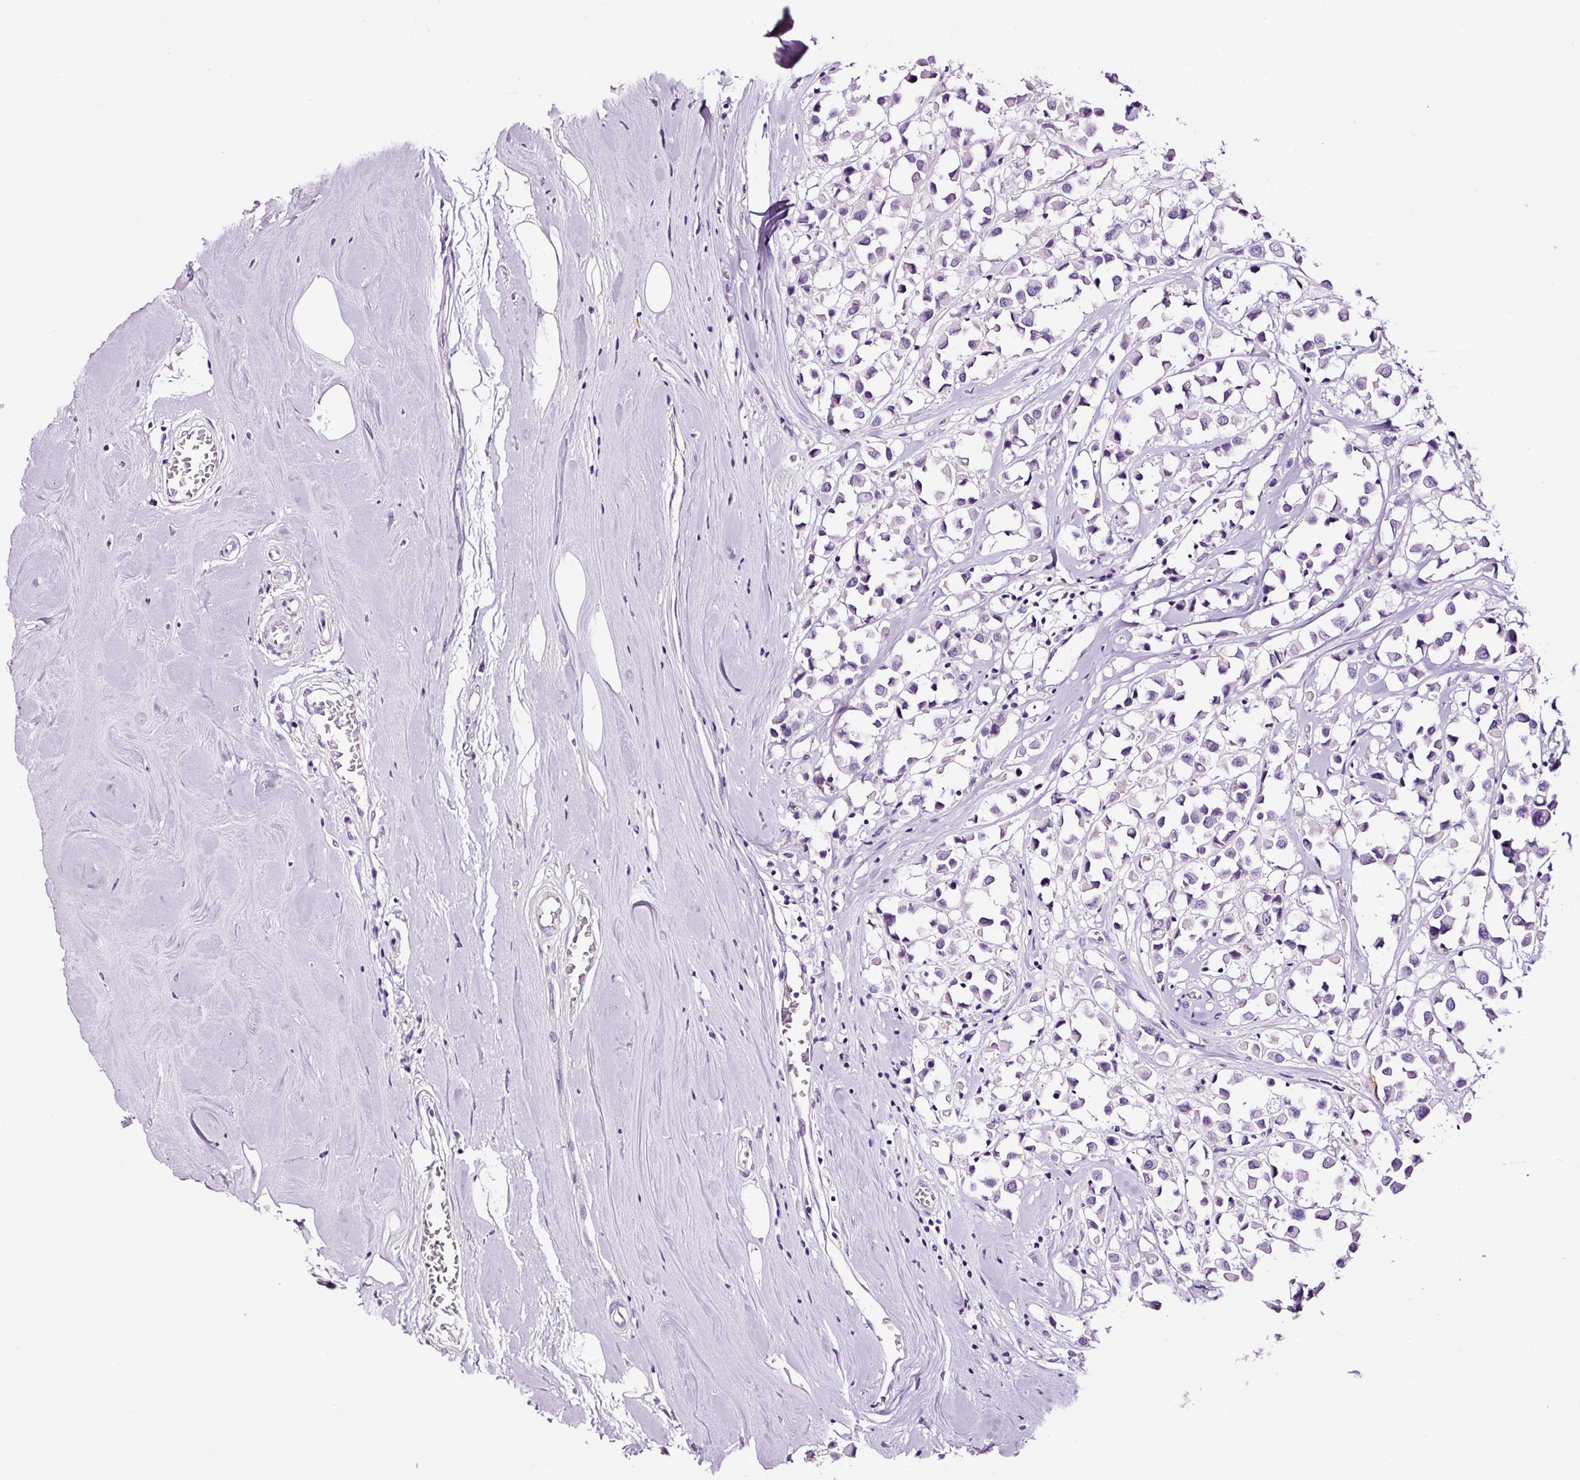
{"staining": {"intensity": "negative", "quantity": "none", "location": "none"}, "tissue": "breast cancer", "cell_type": "Tumor cells", "image_type": "cancer", "snomed": [{"axis": "morphology", "description": "Duct carcinoma"}, {"axis": "topography", "description": "Breast"}], "caption": "High power microscopy photomicrograph of an immunohistochemistry (IHC) image of breast cancer, revealing no significant positivity in tumor cells.", "gene": "PAM", "patient": {"sex": "female", "age": 61}}